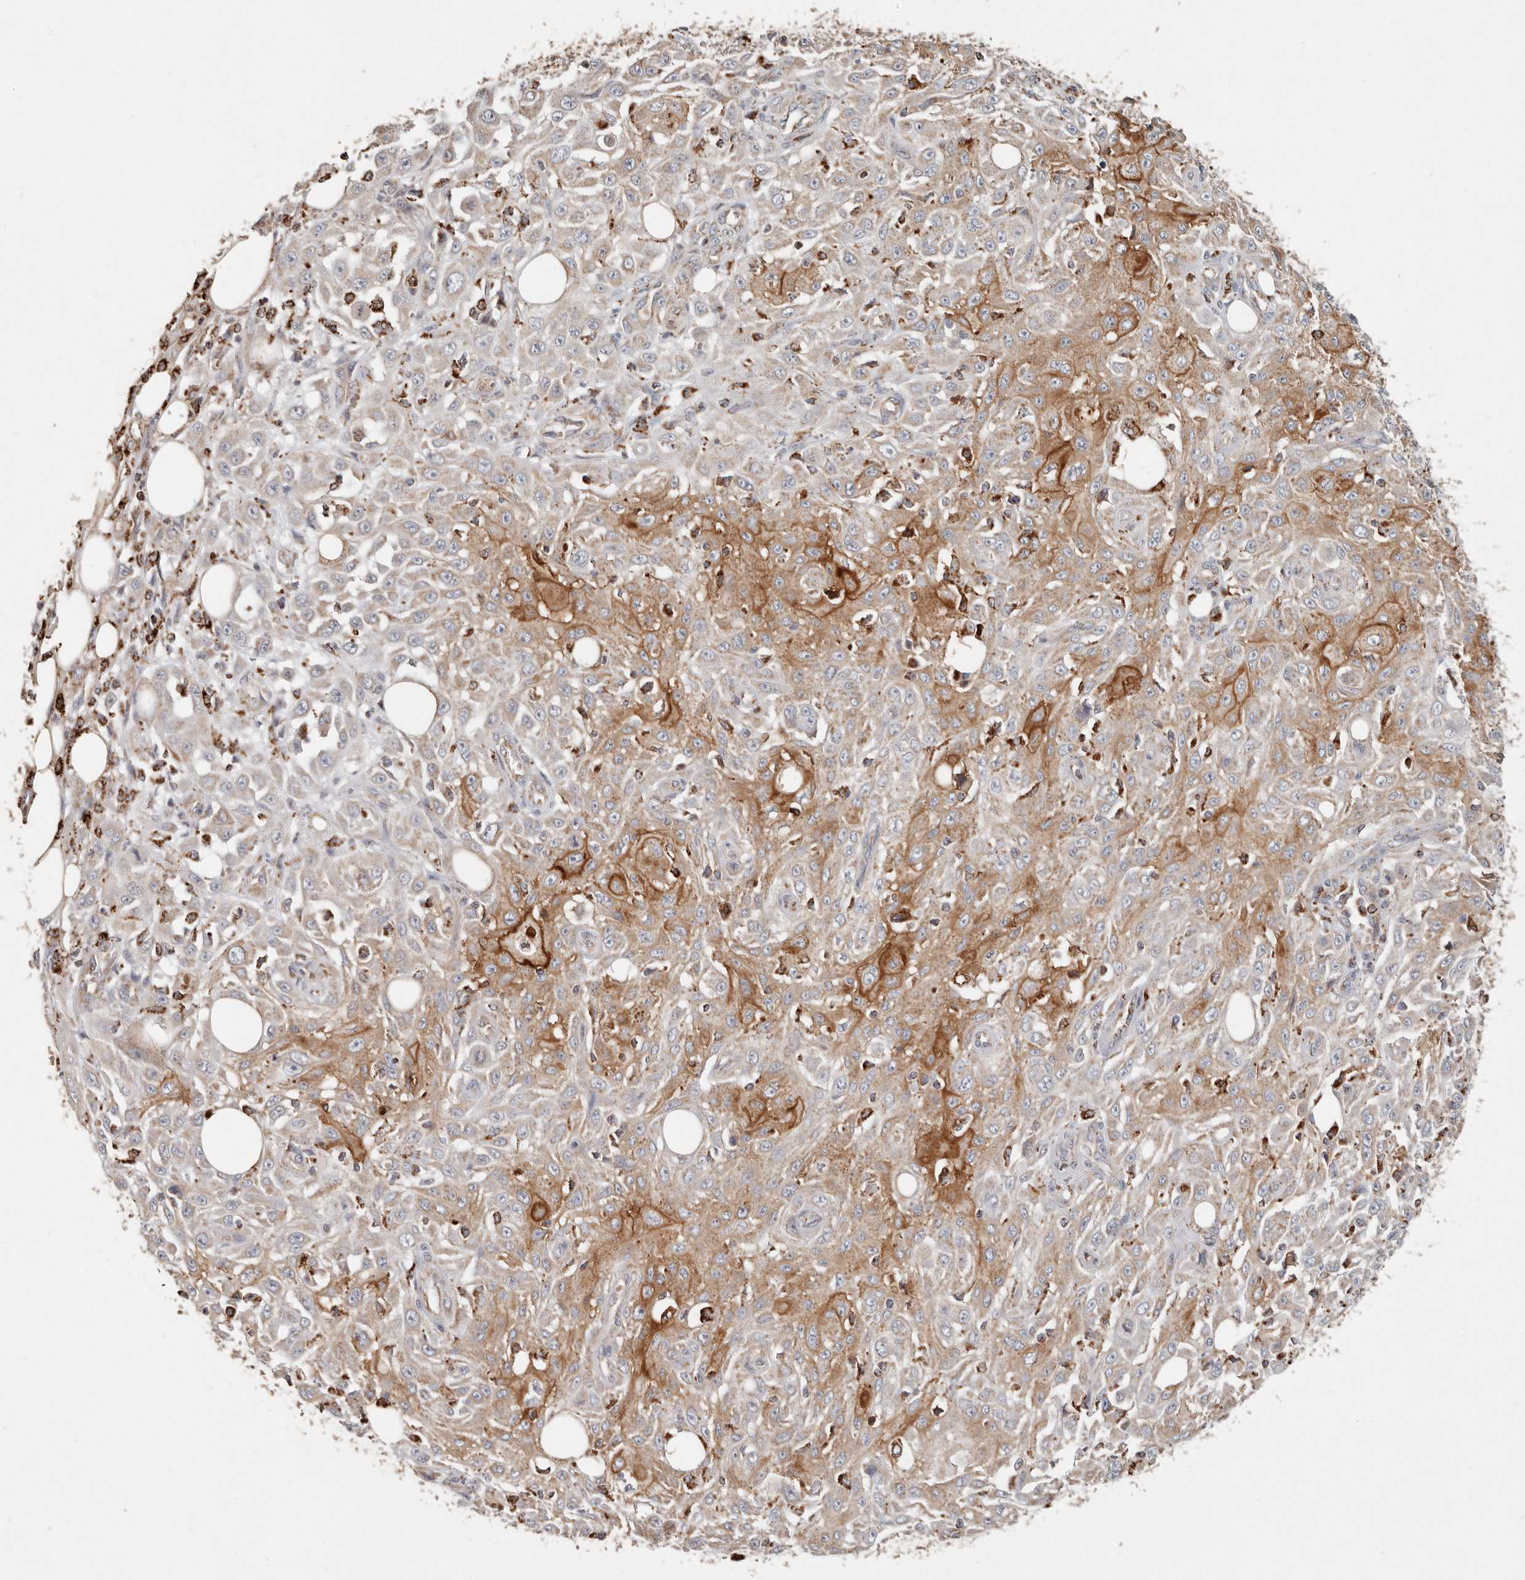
{"staining": {"intensity": "moderate", "quantity": "25%-75%", "location": "cytoplasmic/membranous"}, "tissue": "skin cancer", "cell_type": "Tumor cells", "image_type": "cancer", "snomed": [{"axis": "morphology", "description": "Squamous cell carcinoma, NOS"}, {"axis": "morphology", "description": "Squamous cell carcinoma, metastatic, NOS"}, {"axis": "topography", "description": "Skin"}, {"axis": "topography", "description": "Lymph node"}], "caption": "Human skin cancer (squamous cell carcinoma) stained for a protein (brown) reveals moderate cytoplasmic/membranous positive expression in approximately 25%-75% of tumor cells.", "gene": "ARHGEF10L", "patient": {"sex": "male", "age": 75}}